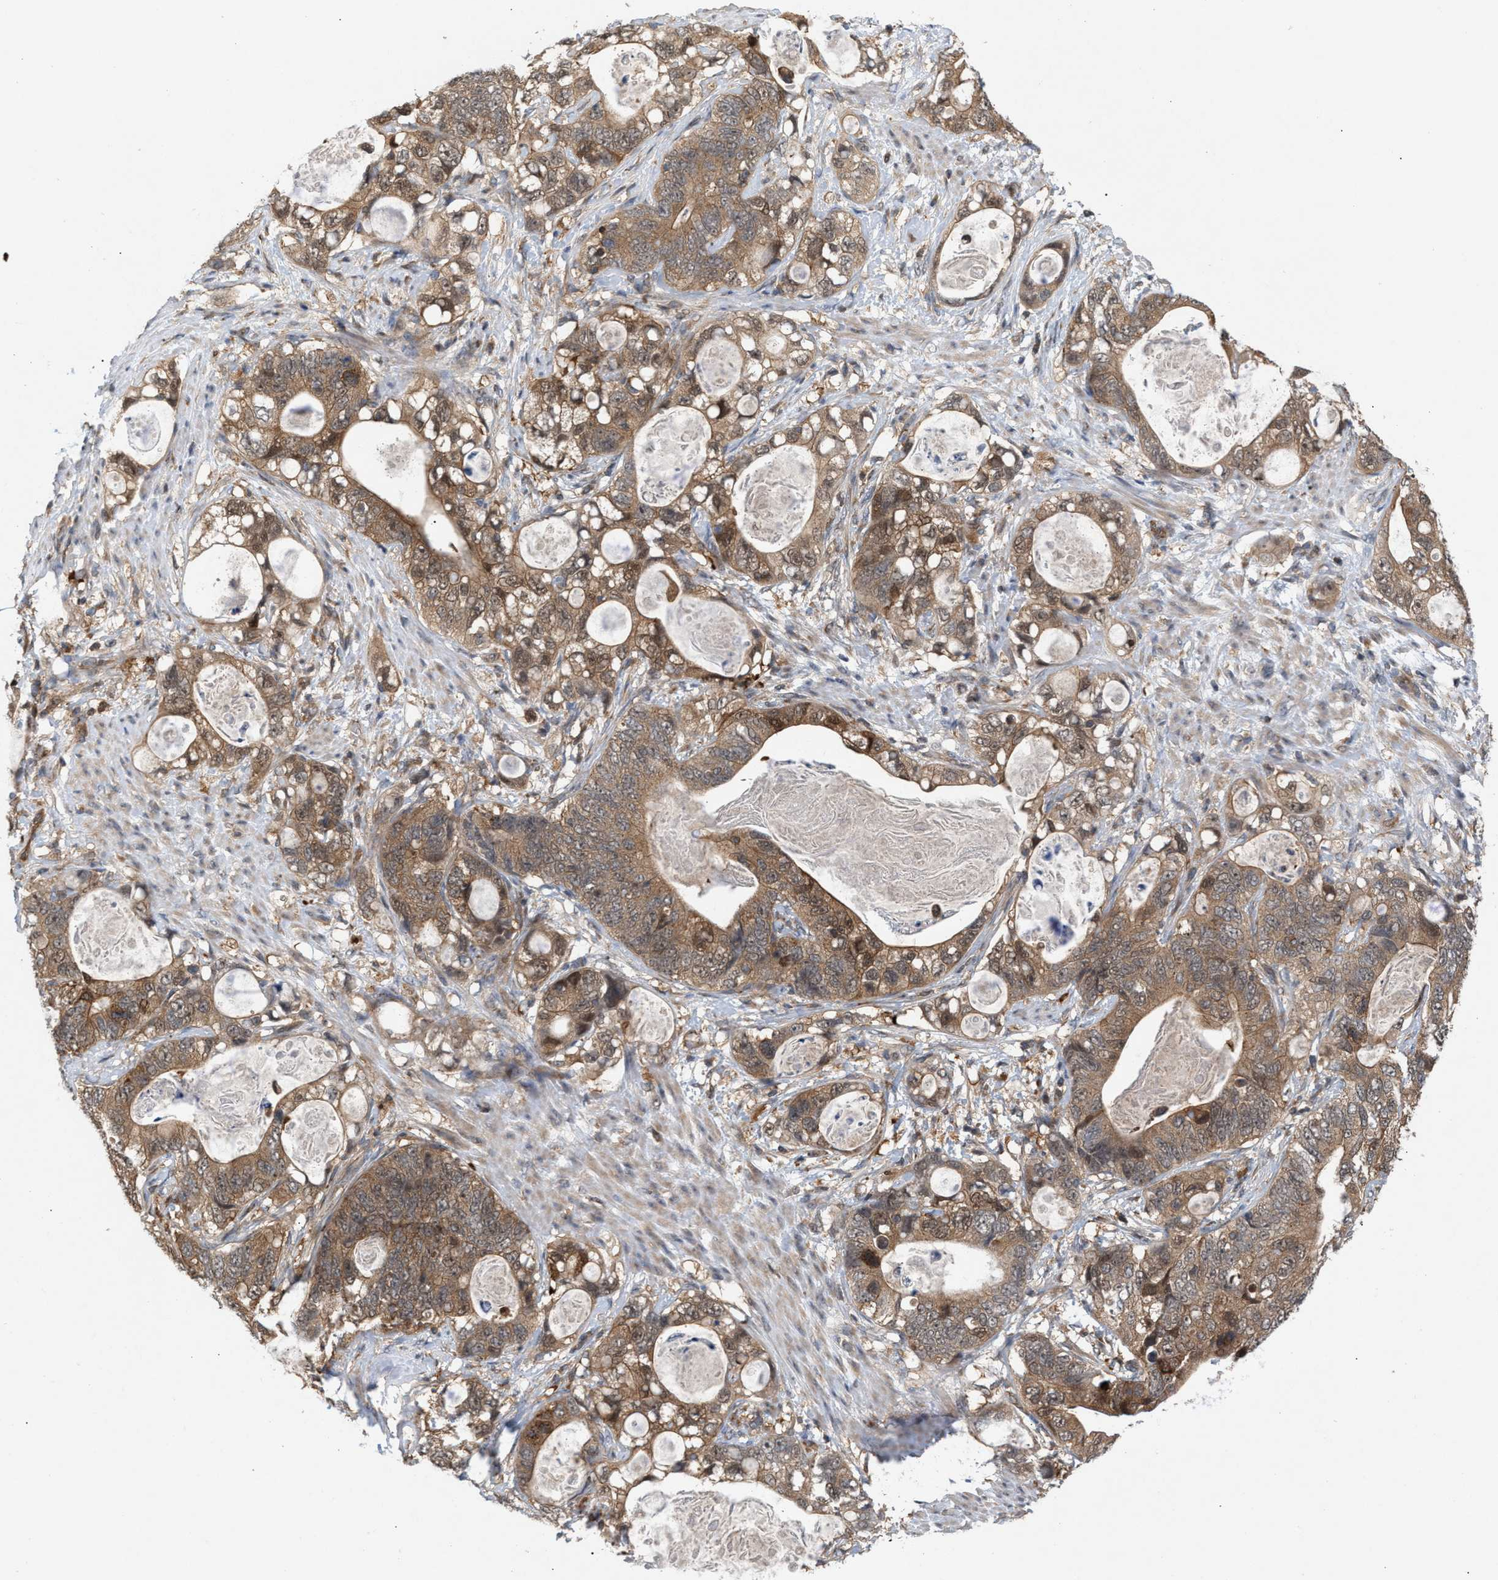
{"staining": {"intensity": "moderate", "quantity": ">75%", "location": "cytoplasmic/membranous"}, "tissue": "stomach cancer", "cell_type": "Tumor cells", "image_type": "cancer", "snomed": [{"axis": "morphology", "description": "Normal tissue, NOS"}, {"axis": "morphology", "description": "Adenocarcinoma, NOS"}, {"axis": "topography", "description": "Stomach"}], "caption": "Adenocarcinoma (stomach) was stained to show a protein in brown. There is medium levels of moderate cytoplasmic/membranous expression in approximately >75% of tumor cells.", "gene": "GLOD4", "patient": {"sex": "female", "age": 89}}